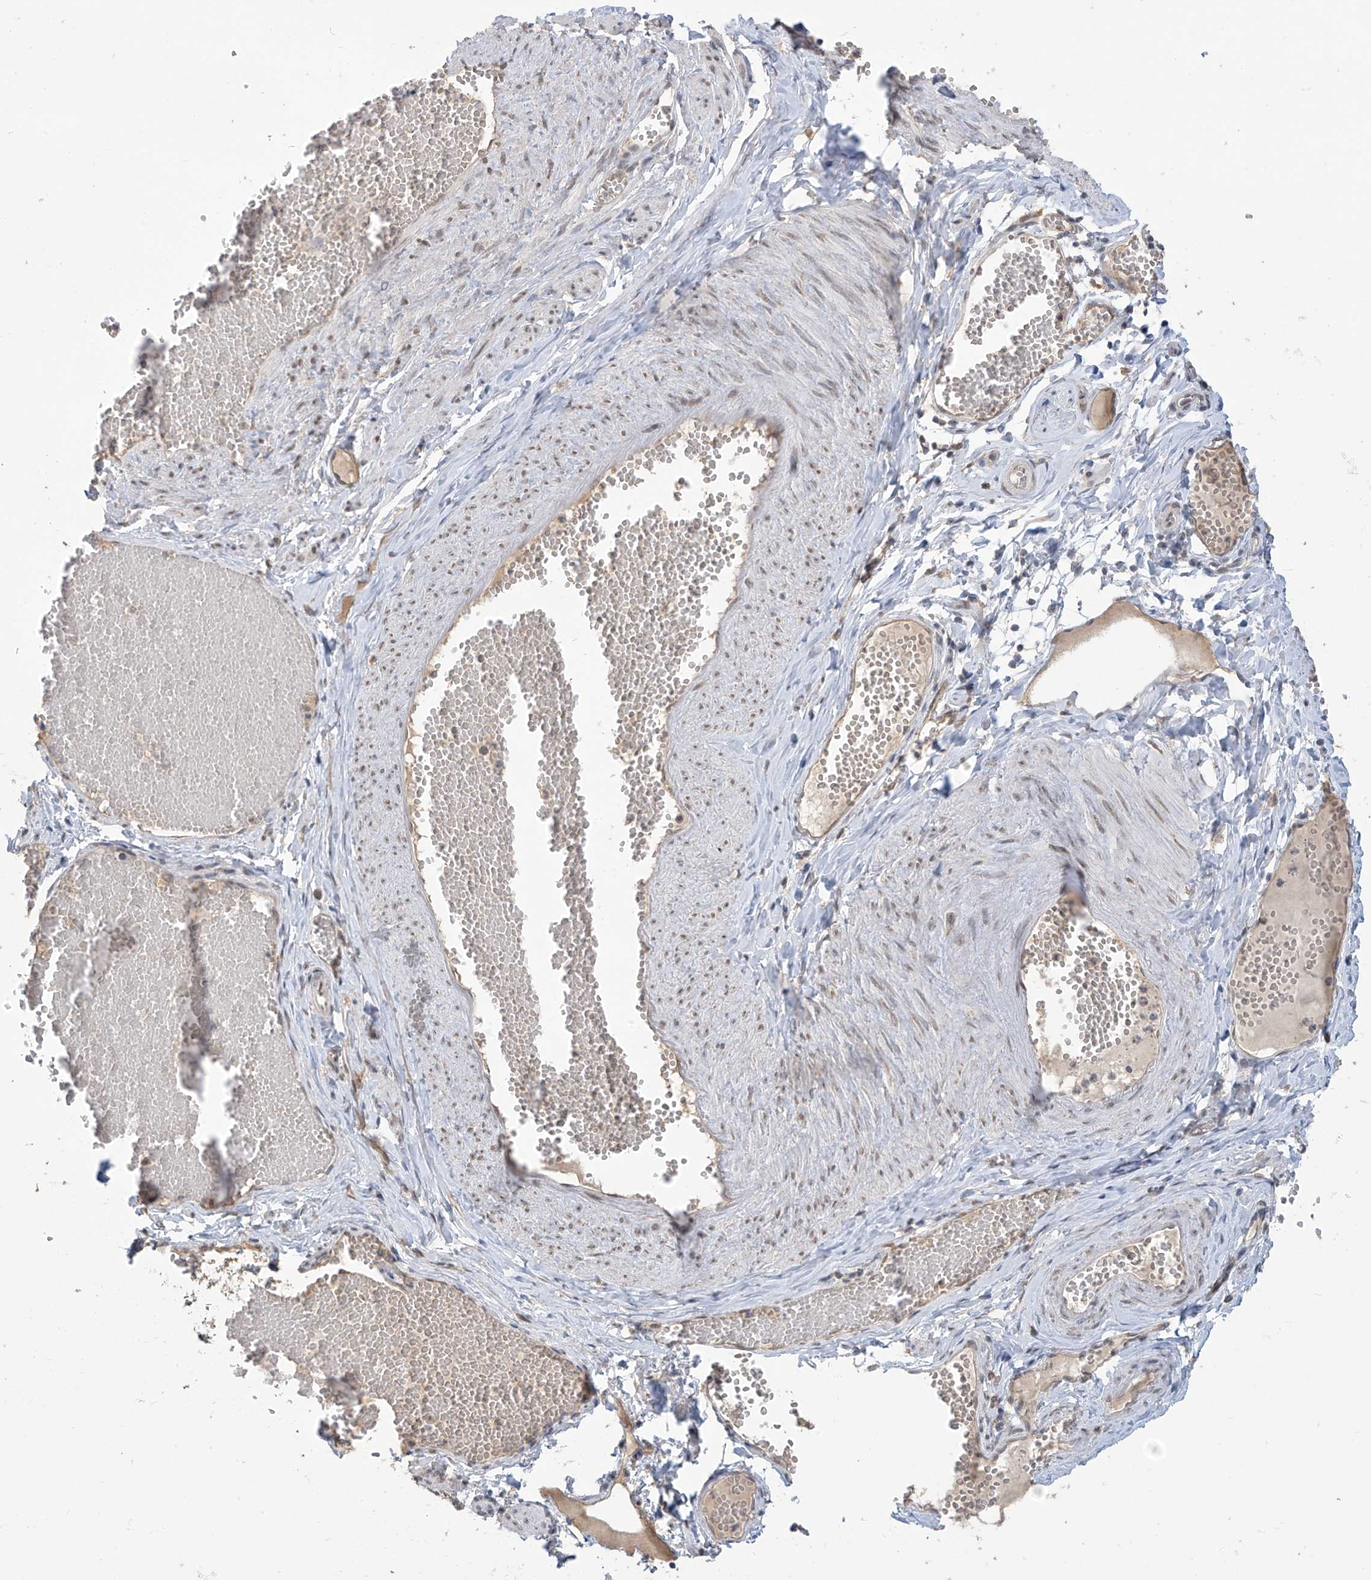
{"staining": {"intensity": "weak", "quantity": "25%-75%", "location": "cytoplasmic/membranous"}, "tissue": "adipose tissue", "cell_type": "Adipocytes", "image_type": "normal", "snomed": [{"axis": "morphology", "description": "Normal tissue, NOS"}, {"axis": "topography", "description": "Smooth muscle"}, {"axis": "topography", "description": "Peripheral nerve tissue"}], "caption": "Protein analysis of benign adipose tissue displays weak cytoplasmic/membranous staining in approximately 25%-75% of adipocytes. The protein of interest is stained brown, and the nuclei are stained in blue (DAB (3,3'-diaminobenzidine) IHC with brightfield microscopy, high magnification).", "gene": "KIAA1522", "patient": {"sex": "female", "age": 39}}